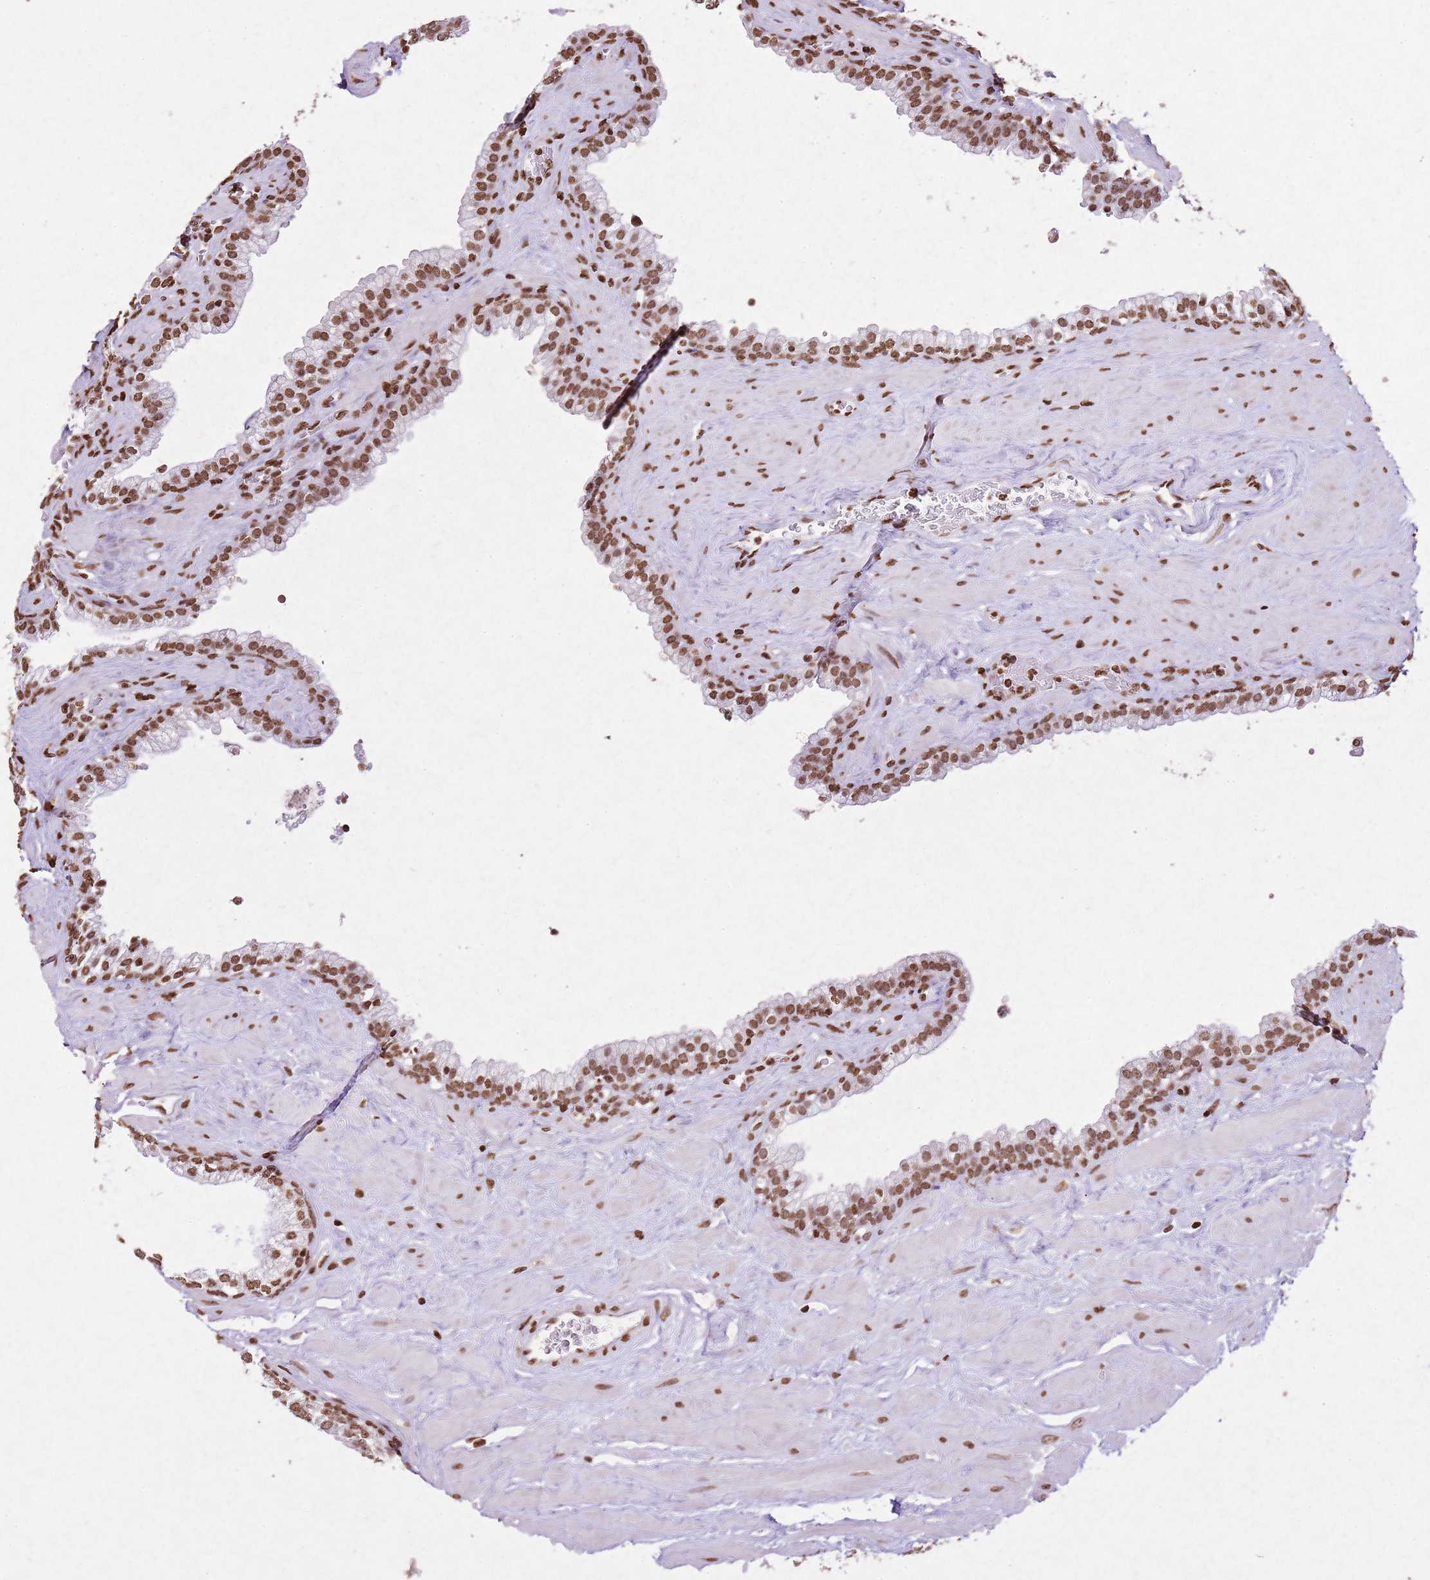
{"staining": {"intensity": "strong", "quantity": ">75%", "location": "nuclear"}, "tissue": "prostate", "cell_type": "Glandular cells", "image_type": "normal", "snomed": [{"axis": "morphology", "description": "Normal tissue, NOS"}, {"axis": "morphology", "description": "Urothelial carcinoma, Low grade"}, {"axis": "topography", "description": "Urinary bladder"}, {"axis": "topography", "description": "Prostate"}], "caption": "A histopathology image of human prostate stained for a protein shows strong nuclear brown staining in glandular cells. Using DAB (brown) and hematoxylin (blue) stains, captured at high magnification using brightfield microscopy.", "gene": "BMAL1", "patient": {"sex": "male", "age": 60}}